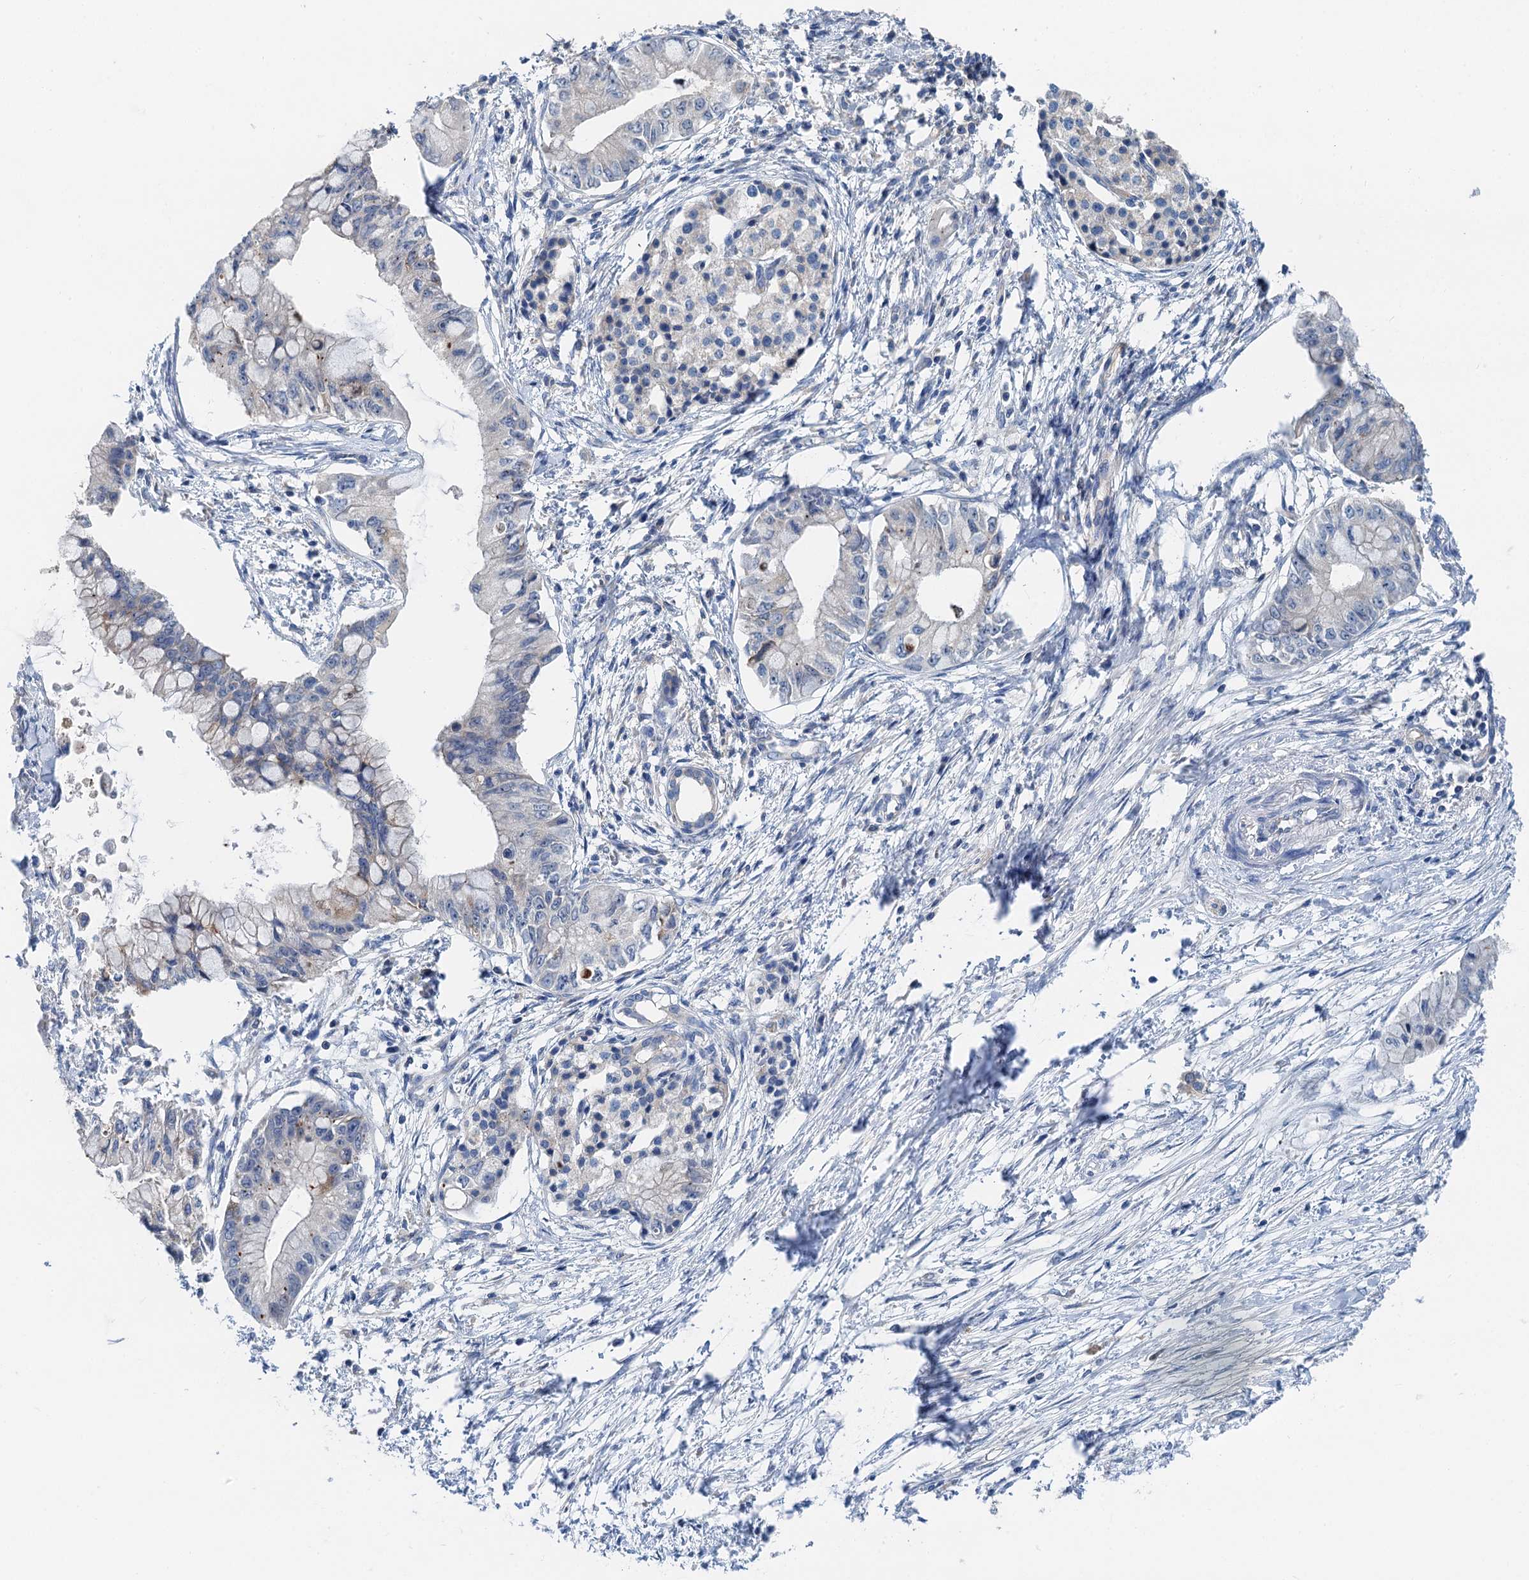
{"staining": {"intensity": "negative", "quantity": "none", "location": "none"}, "tissue": "pancreatic cancer", "cell_type": "Tumor cells", "image_type": "cancer", "snomed": [{"axis": "morphology", "description": "Adenocarcinoma, NOS"}, {"axis": "topography", "description": "Pancreas"}], "caption": "DAB (3,3'-diaminobenzidine) immunohistochemical staining of human pancreatic adenocarcinoma exhibits no significant positivity in tumor cells.", "gene": "ANKRD26", "patient": {"sex": "male", "age": 48}}